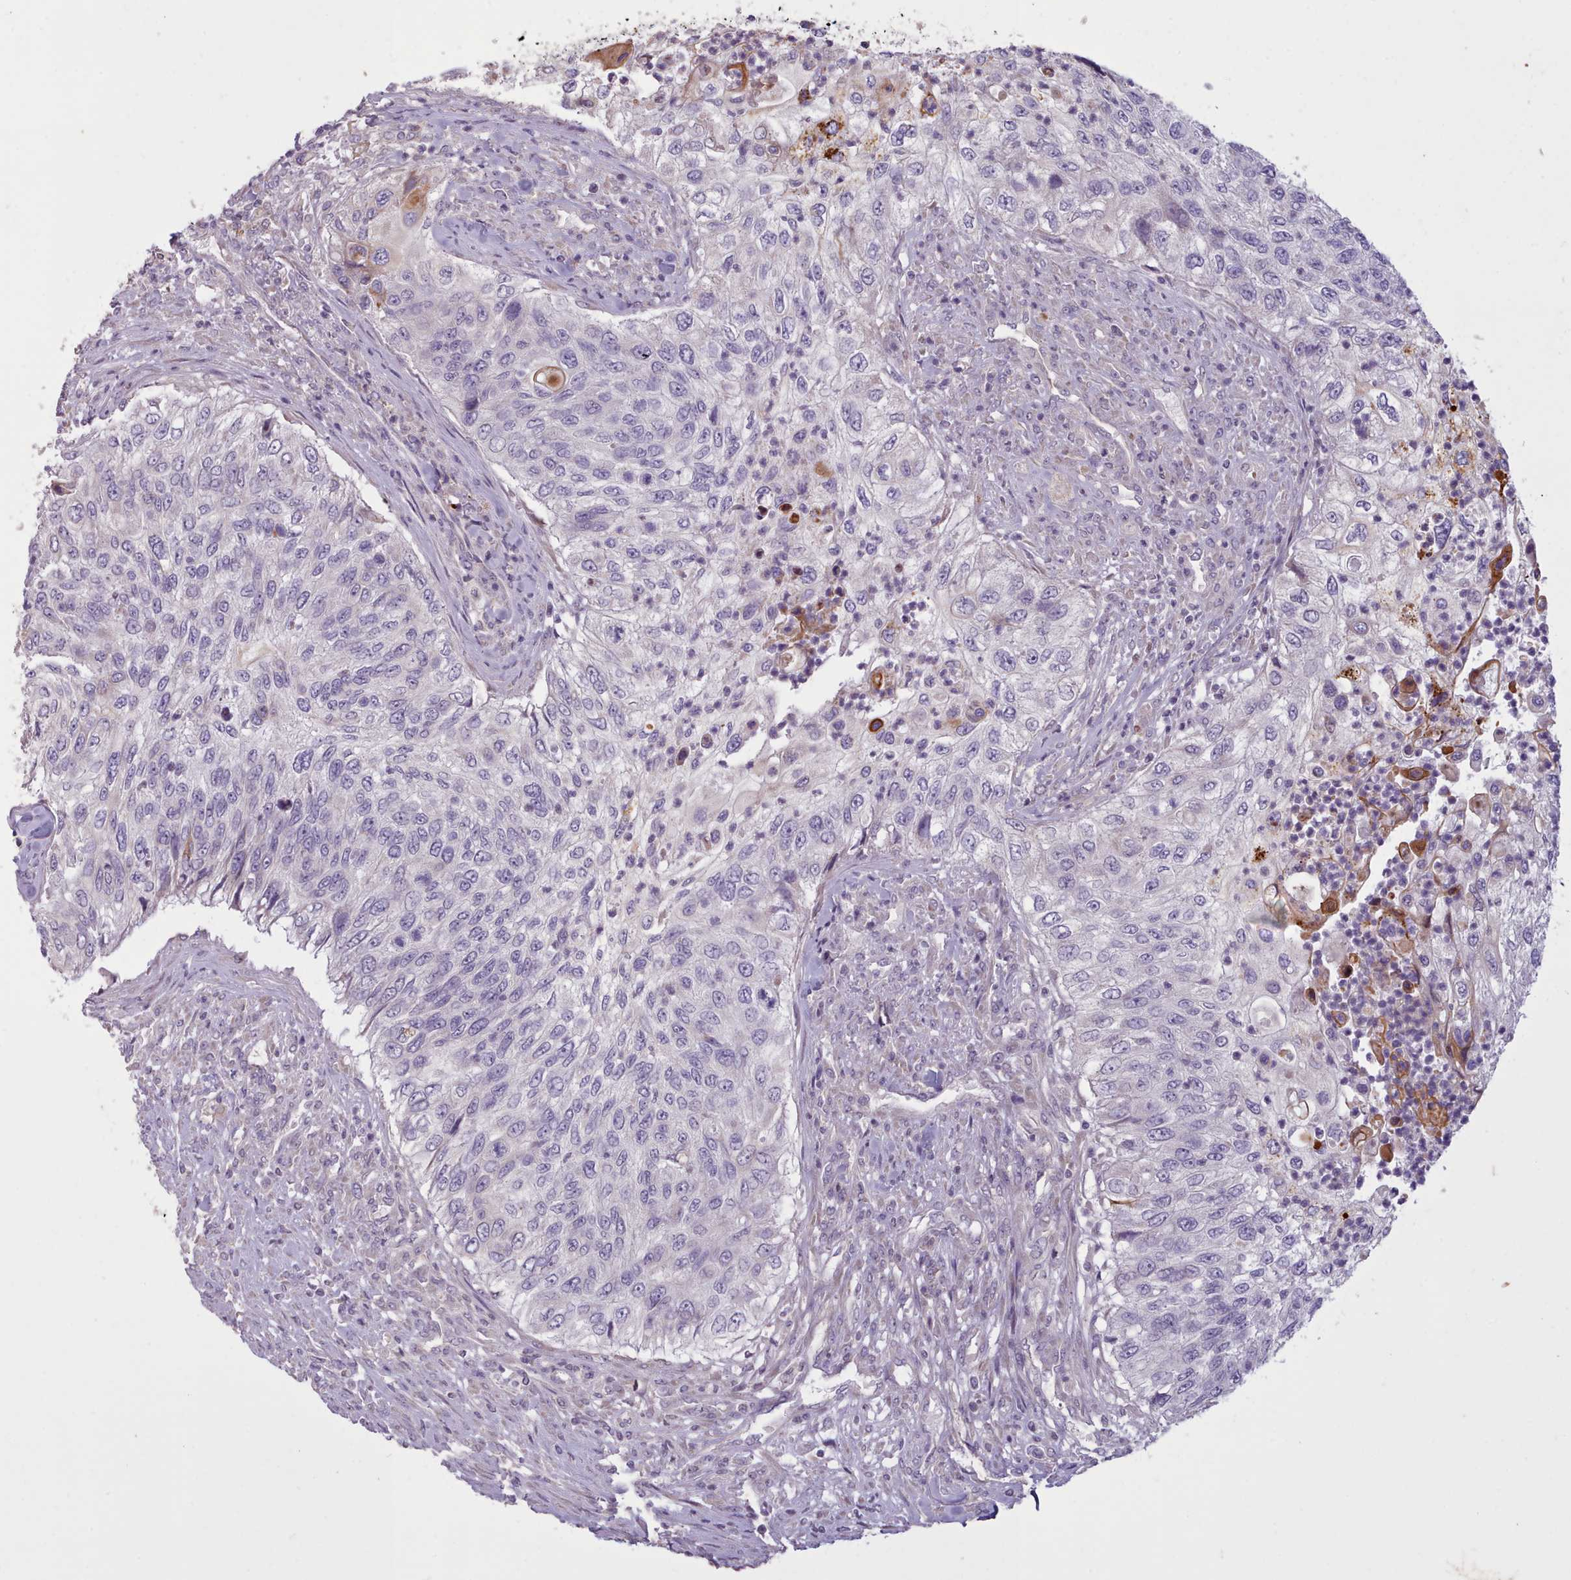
{"staining": {"intensity": "negative", "quantity": "none", "location": "none"}, "tissue": "urothelial cancer", "cell_type": "Tumor cells", "image_type": "cancer", "snomed": [{"axis": "morphology", "description": "Urothelial carcinoma, High grade"}, {"axis": "topography", "description": "Urinary bladder"}], "caption": "High-grade urothelial carcinoma was stained to show a protein in brown. There is no significant positivity in tumor cells.", "gene": "NMRK1", "patient": {"sex": "female", "age": 60}}